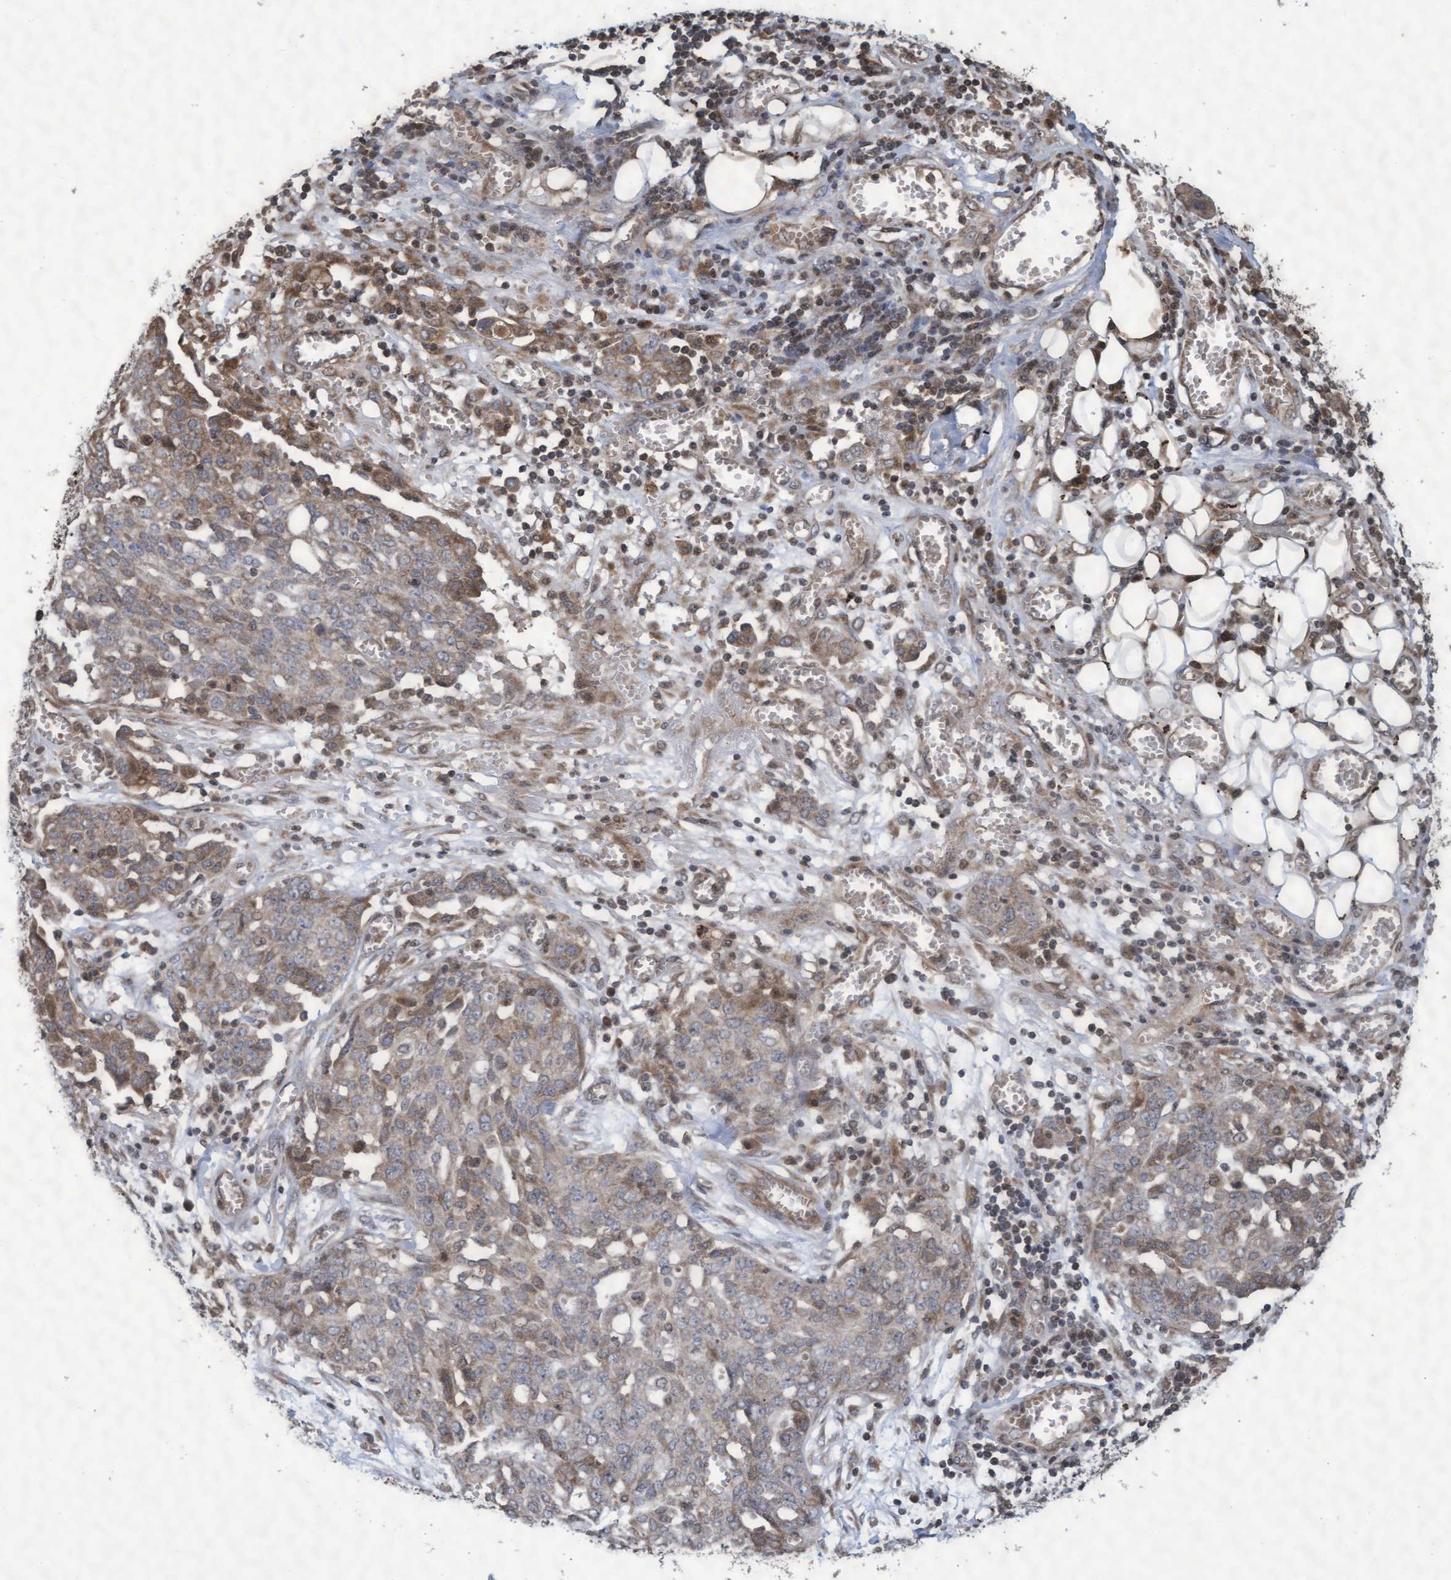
{"staining": {"intensity": "weak", "quantity": "25%-75%", "location": "cytoplasmic/membranous"}, "tissue": "ovarian cancer", "cell_type": "Tumor cells", "image_type": "cancer", "snomed": [{"axis": "morphology", "description": "Cystadenocarcinoma, serous, NOS"}, {"axis": "topography", "description": "Soft tissue"}, {"axis": "topography", "description": "Ovary"}], "caption": "Immunohistochemistry of ovarian cancer (serous cystadenocarcinoma) displays low levels of weak cytoplasmic/membranous staining in about 25%-75% of tumor cells.", "gene": "KCNC2", "patient": {"sex": "female", "age": 57}}